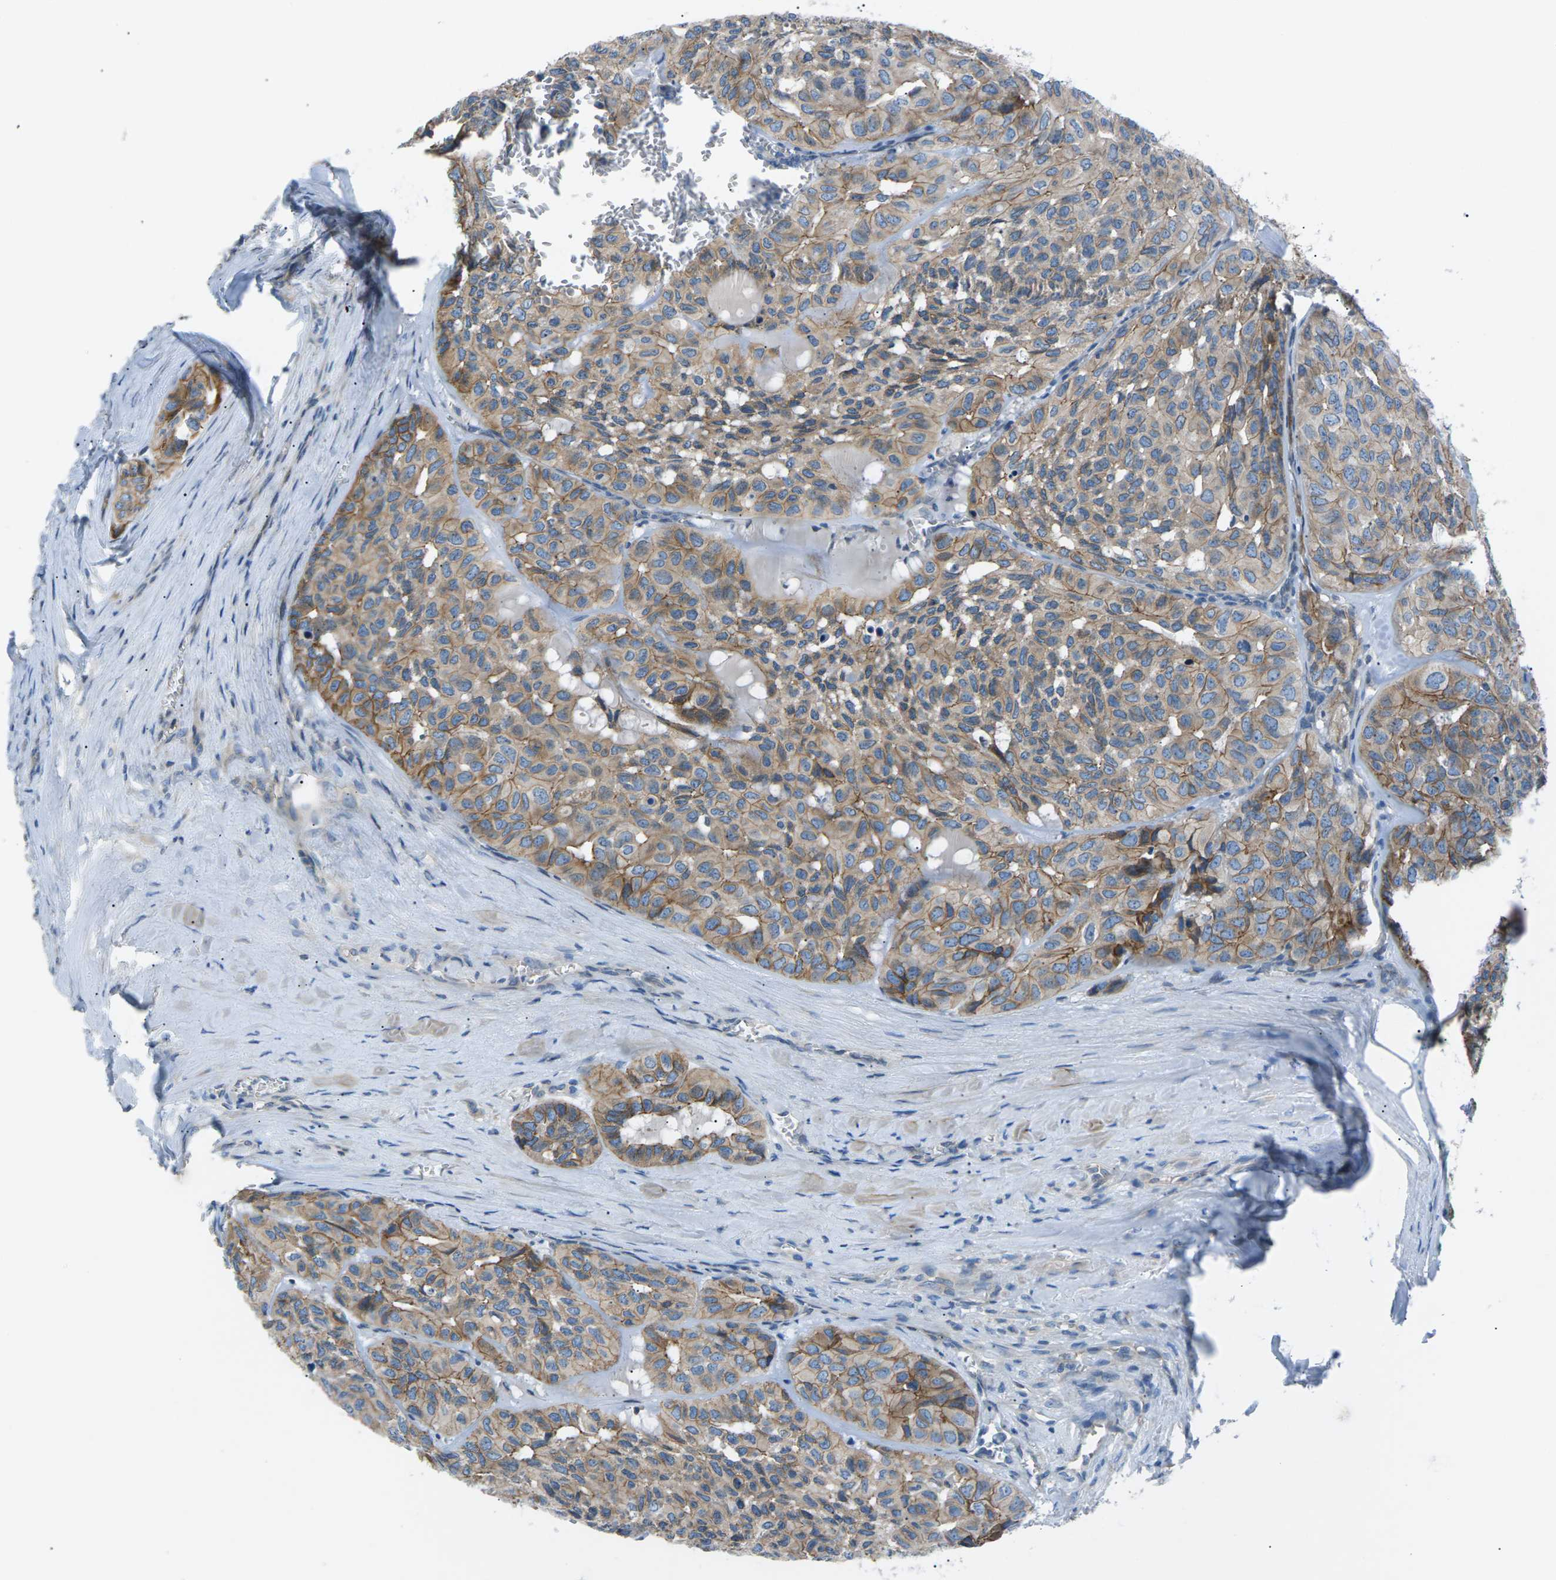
{"staining": {"intensity": "moderate", "quantity": ">75%", "location": "cytoplasmic/membranous"}, "tissue": "head and neck cancer", "cell_type": "Tumor cells", "image_type": "cancer", "snomed": [{"axis": "morphology", "description": "Adenocarcinoma, NOS"}, {"axis": "topography", "description": "Salivary gland, NOS"}, {"axis": "topography", "description": "Head-Neck"}], "caption": "This image shows immunohistochemistry staining of head and neck adenocarcinoma, with medium moderate cytoplasmic/membranous staining in approximately >75% of tumor cells.", "gene": "ZDHHC24", "patient": {"sex": "female", "age": 76}}